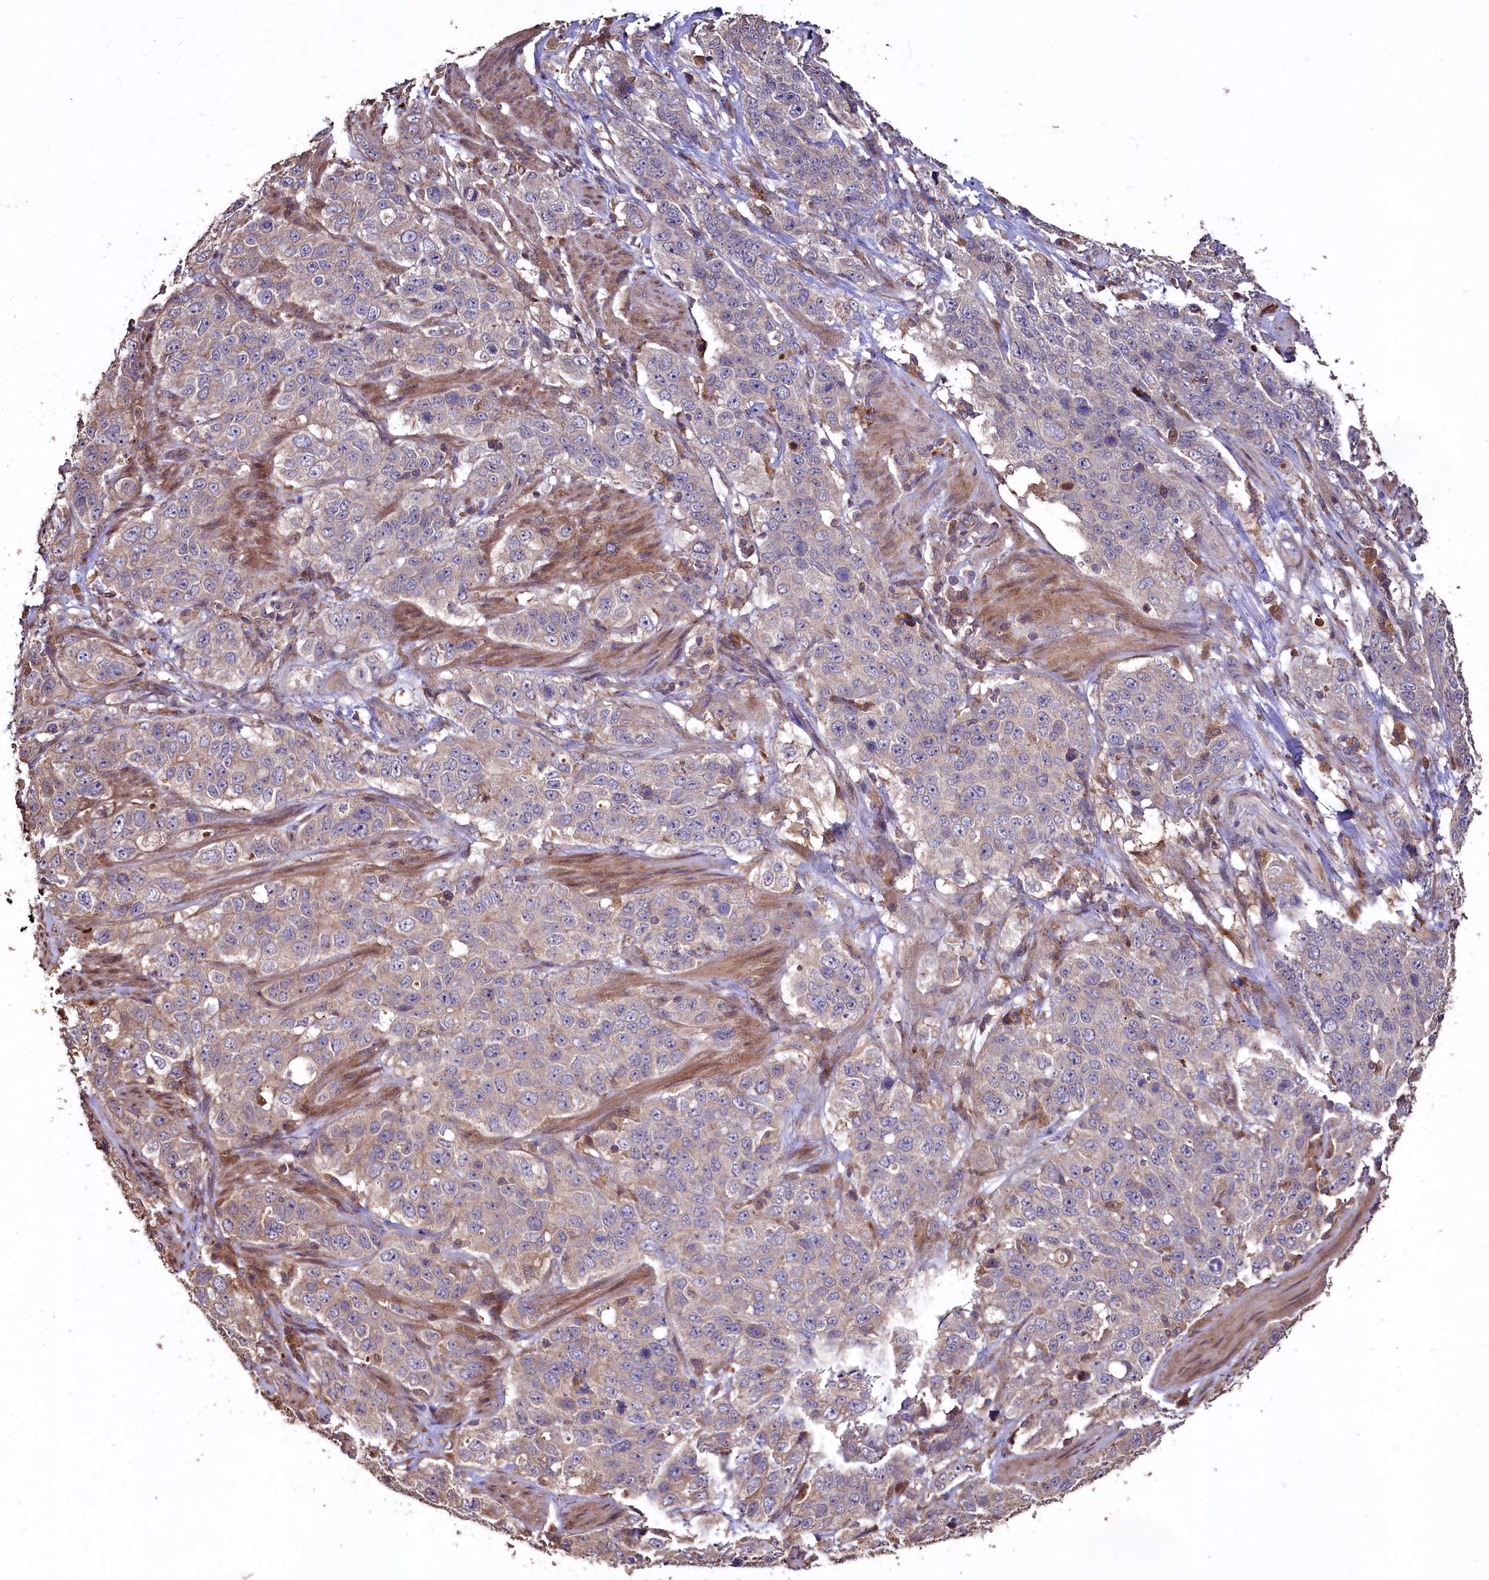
{"staining": {"intensity": "weak", "quantity": "<25%", "location": "cytoplasmic/membranous"}, "tissue": "stomach cancer", "cell_type": "Tumor cells", "image_type": "cancer", "snomed": [{"axis": "morphology", "description": "Adenocarcinoma, NOS"}, {"axis": "topography", "description": "Stomach"}], "caption": "The immunohistochemistry histopathology image has no significant positivity in tumor cells of stomach cancer (adenocarcinoma) tissue. The staining was performed using DAB (3,3'-diaminobenzidine) to visualize the protein expression in brown, while the nuclei were stained in blue with hematoxylin (Magnification: 20x).", "gene": "TMEM98", "patient": {"sex": "male", "age": 48}}